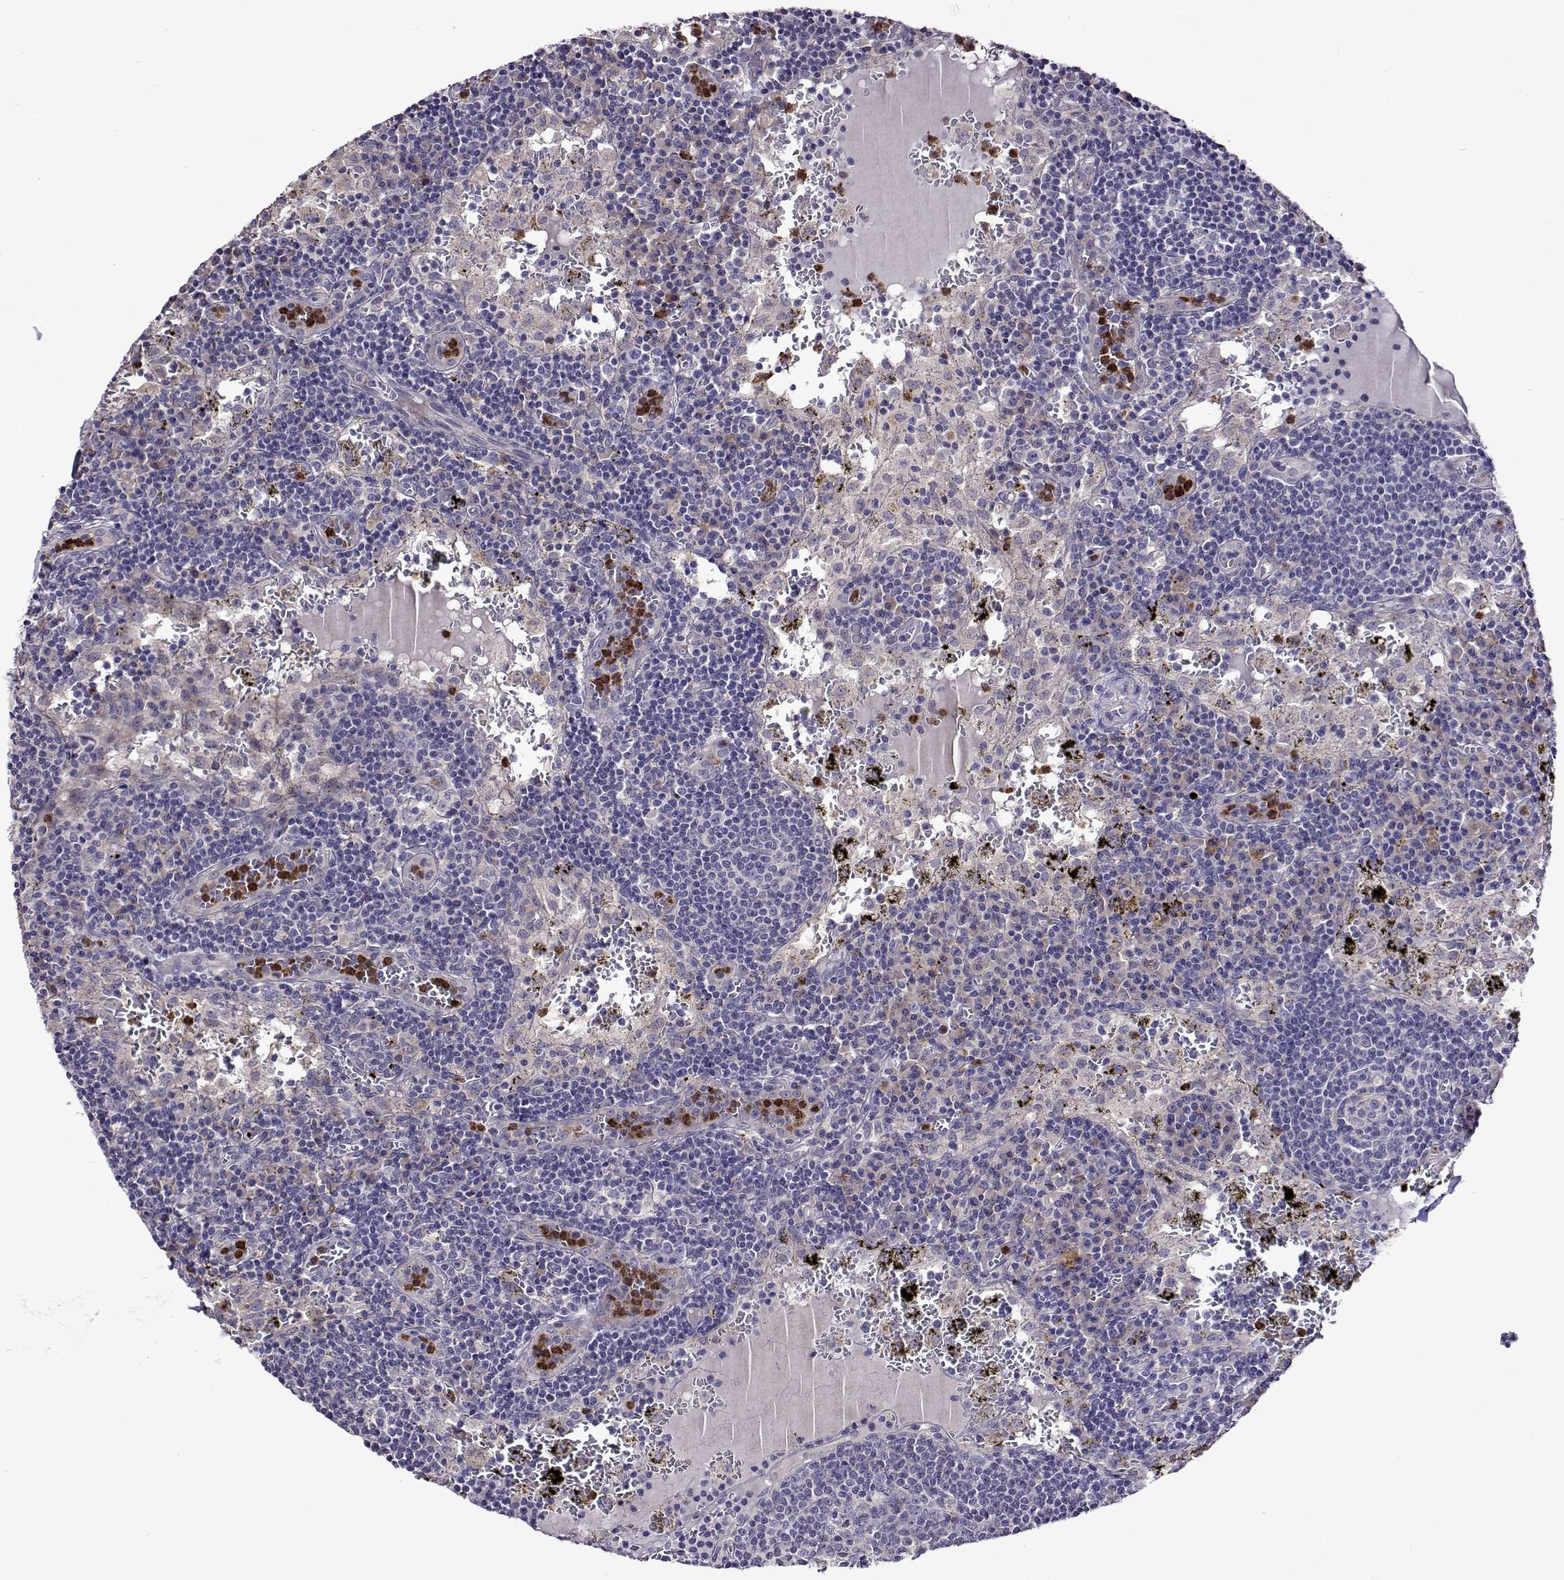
{"staining": {"intensity": "negative", "quantity": "none", "location": "none"}, "tissue": "lymph node", "cell_type": "Germinal center cells", "image_type": "normal", "snomed": [{"axis": "morphology", "description": "Normal tissue, NOS"}, {"axis": "topography", "description": "Lymph node"}], "caption": "The photomicrograph shows no staining of germinal center cells in unremarkable lymph node. Brightfield microscopy of immunohistochemistry stained with DAB (3,3'-diaminobenzidine) (brown) and hematoxylin (blue), captured at high magnification.", "gene": "SULT2A1", "patient": {"sex": "male", "age": 62}}